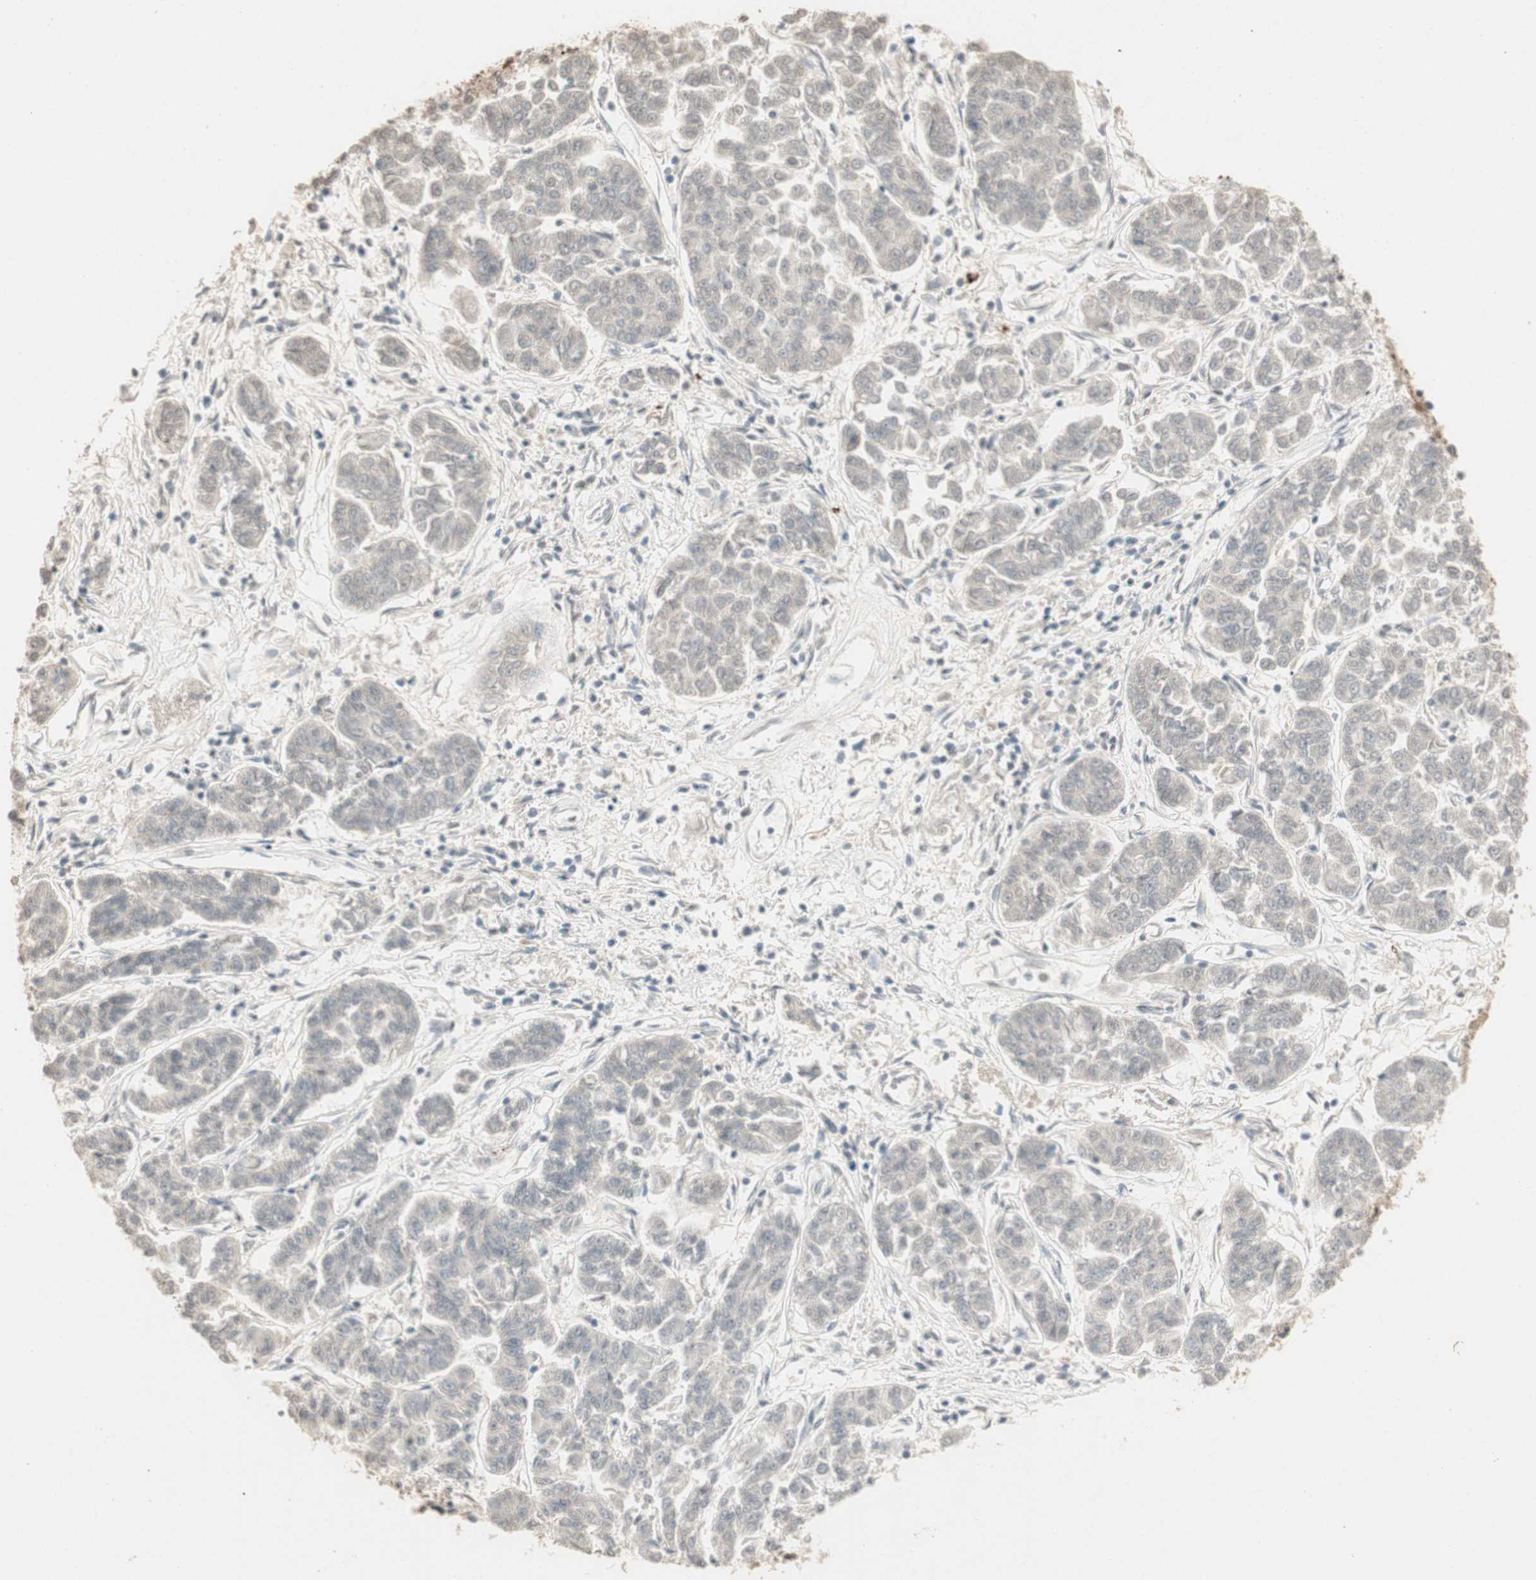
{"staining": {"intensity": "negative", "quantity": "none", "location": "none"}, "tissue": "lung cancer", "cell_type": "Tumor cells", "image_type": "cancer", "snomed": [{"axis": "morphology", "description": "Adenocarcinoma, NOS"}, {"axis": "topography", "description": "Lung"}], "caption": "Photomicrograph shows no protein expression in tumor cells of lung cancer (adenocarcinoma) tissue.", "gene": "ETV4", "patient": {"sex": "male", "age": 84}}